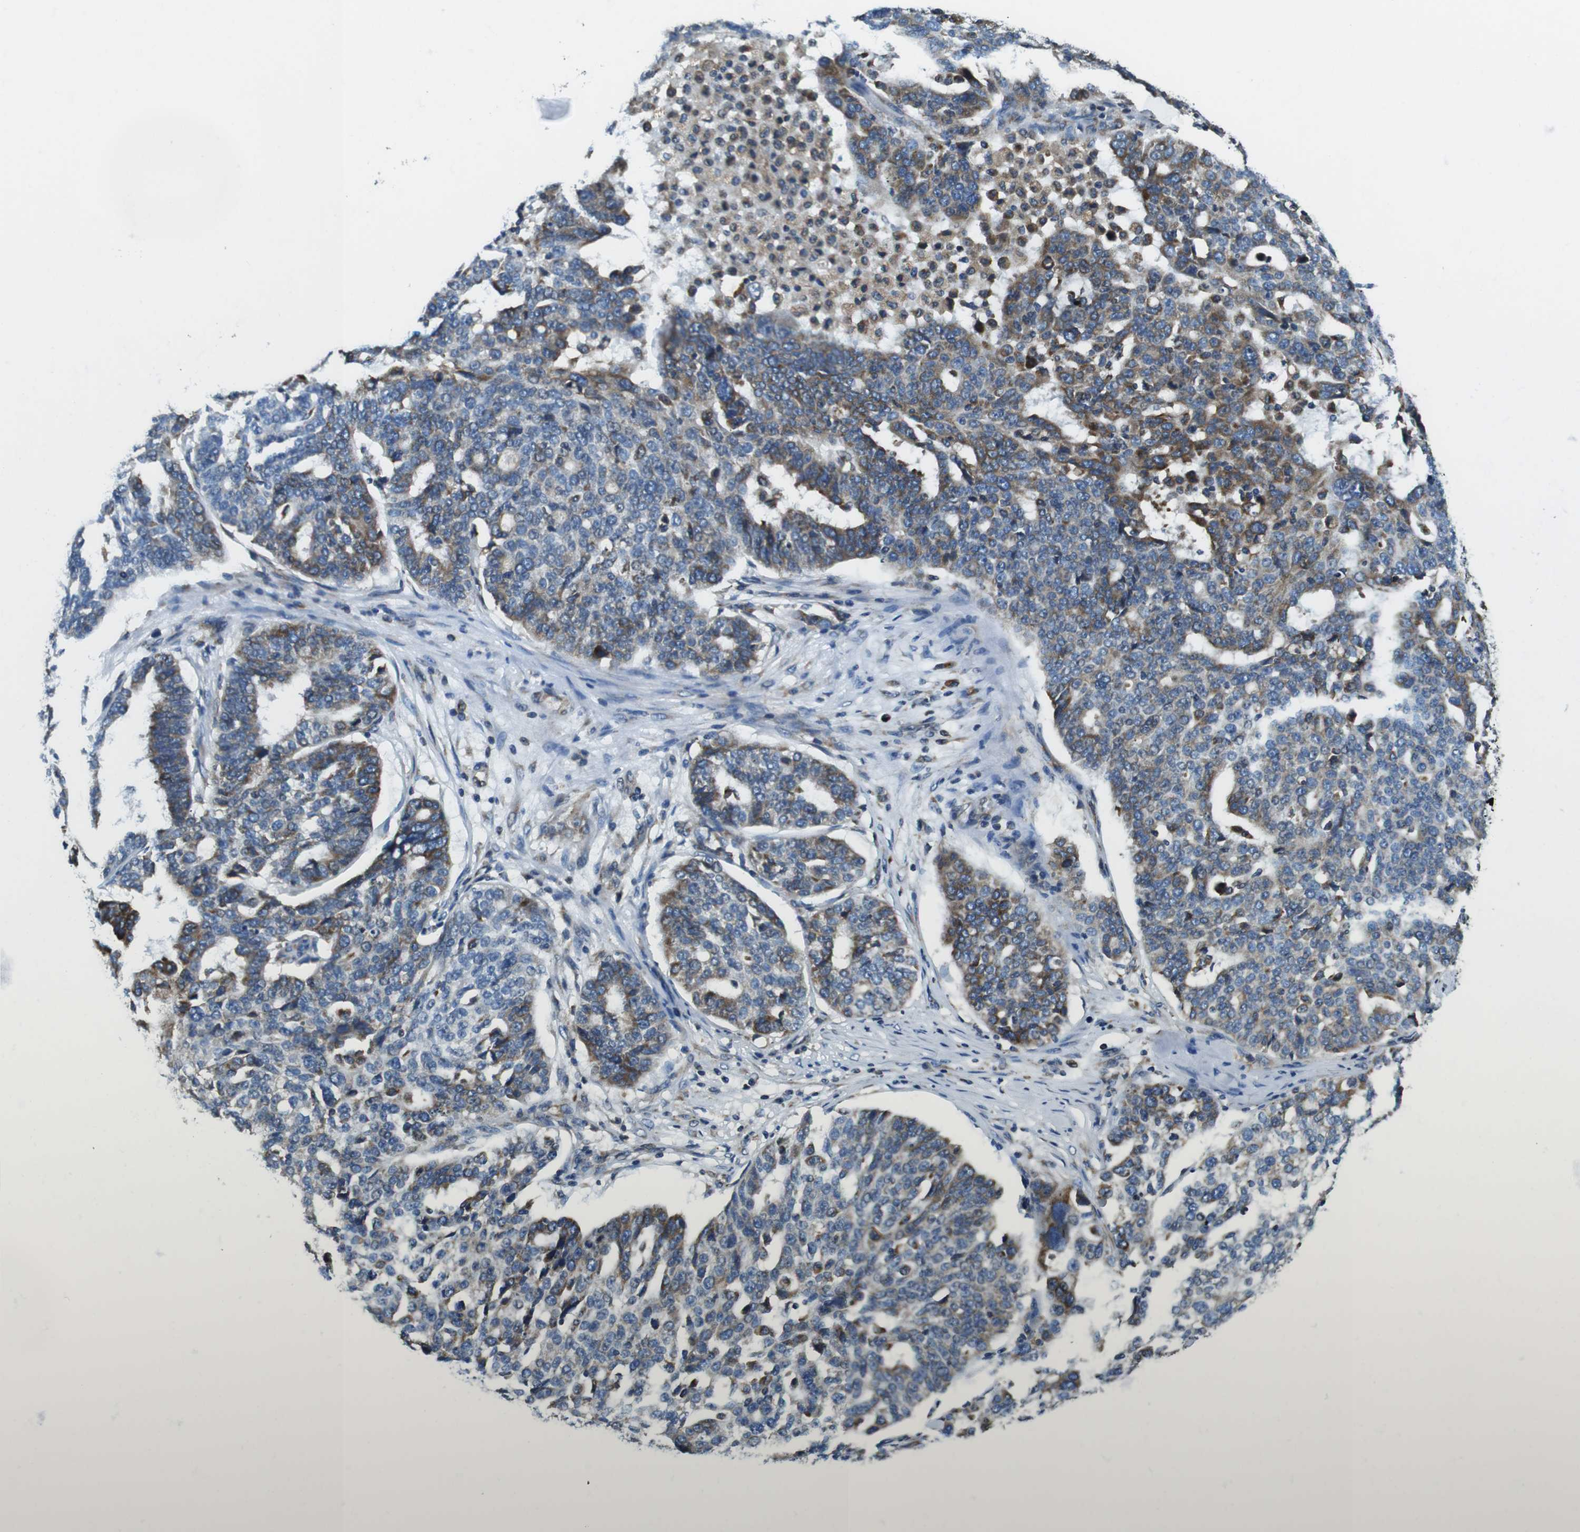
{"staining": {"intensity": "weak", "quantity": "25%-75%", "location": "cytoplasmic/membranous"}, "tissue": "ovarian cancer", "cell_type": "Tumor cells", "image_type": "cancer", "snomed": [{"axis": "morphology", "description": "Cystadenocarcinoma, serous, NOS"}, {"axis": "topography", "description": "Ovary"}], "caption": "This image demonstrates immunohistochemistry staining of ovarian cancer (serous cystadenocarcinoma), with low weak cytoplasmic/membranous expression in approximately 25%-75% of tumor cells.", "gene": "UGGT1", "patient": {"sex": "female", "age": 59}}